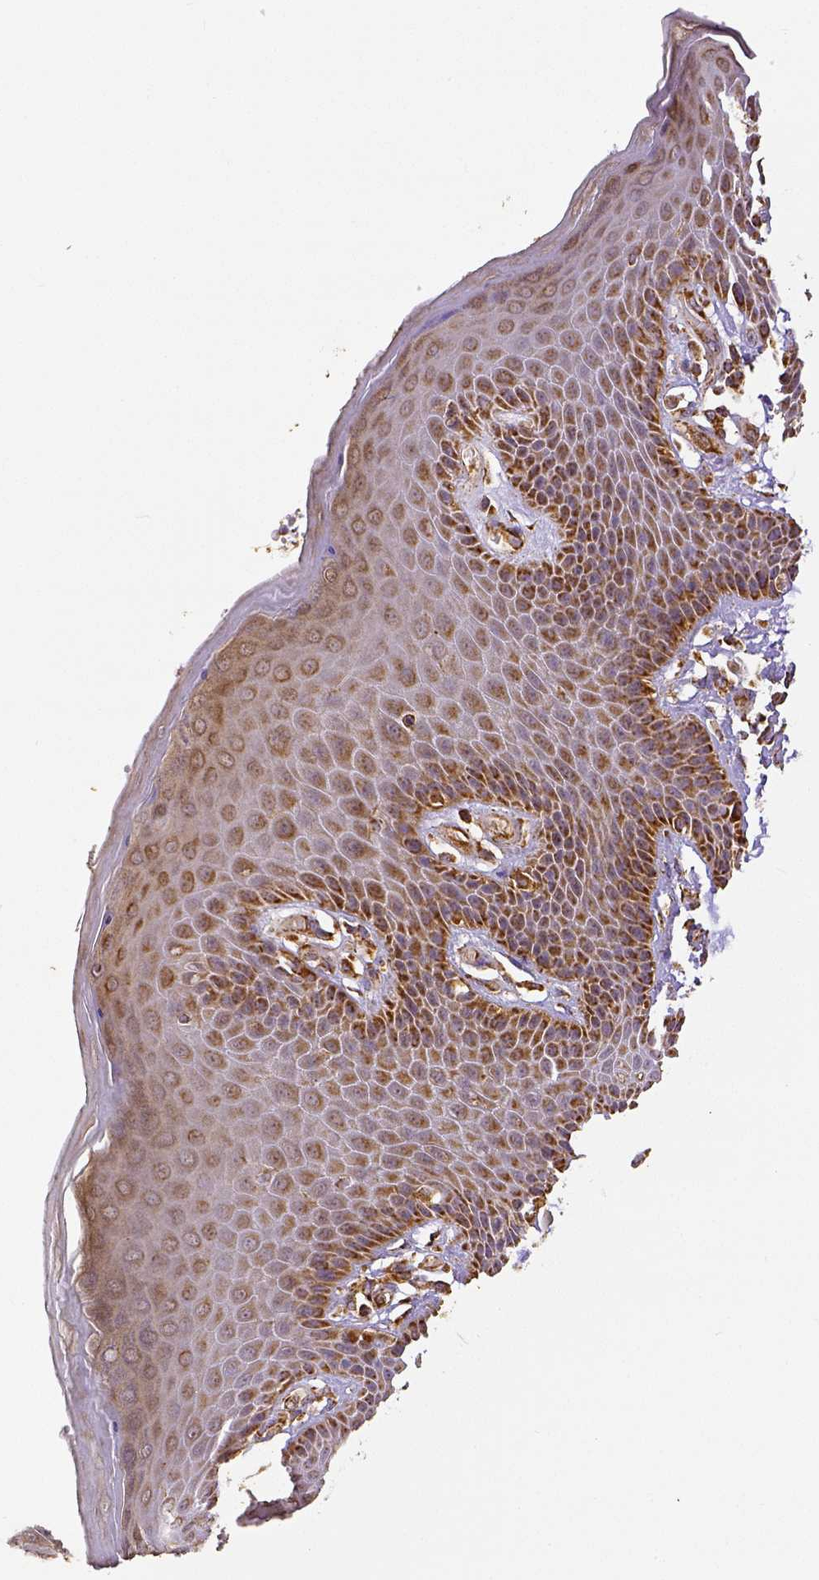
{"staining": {"intensity": "moderate", "quantity": ">75%", "location": "cytoplasmic/membranous"}, "tissue": "skin", "cell_type": "Epidermal cells", "image_type": "normal", "snomed": [{"axis": "morphology", "description": "Normal tissue, NOS"}, {"axis": "topography", "description": "Anal"}, {"axis": "topography", "description": "Peripheral nerve tissue"}], "caption": "Protein staining displays moderate cytoplasmic/membranous expression in about >75% of epidermal cells in normal skin. Using DAB (3,3'-diaminobenzidine) (brown) and hematoxylin (blue) stains, captured at high magnification using brightfield microscopy.", "gene": "SDHB", "patient": {"sex": "male", "age": 51}}